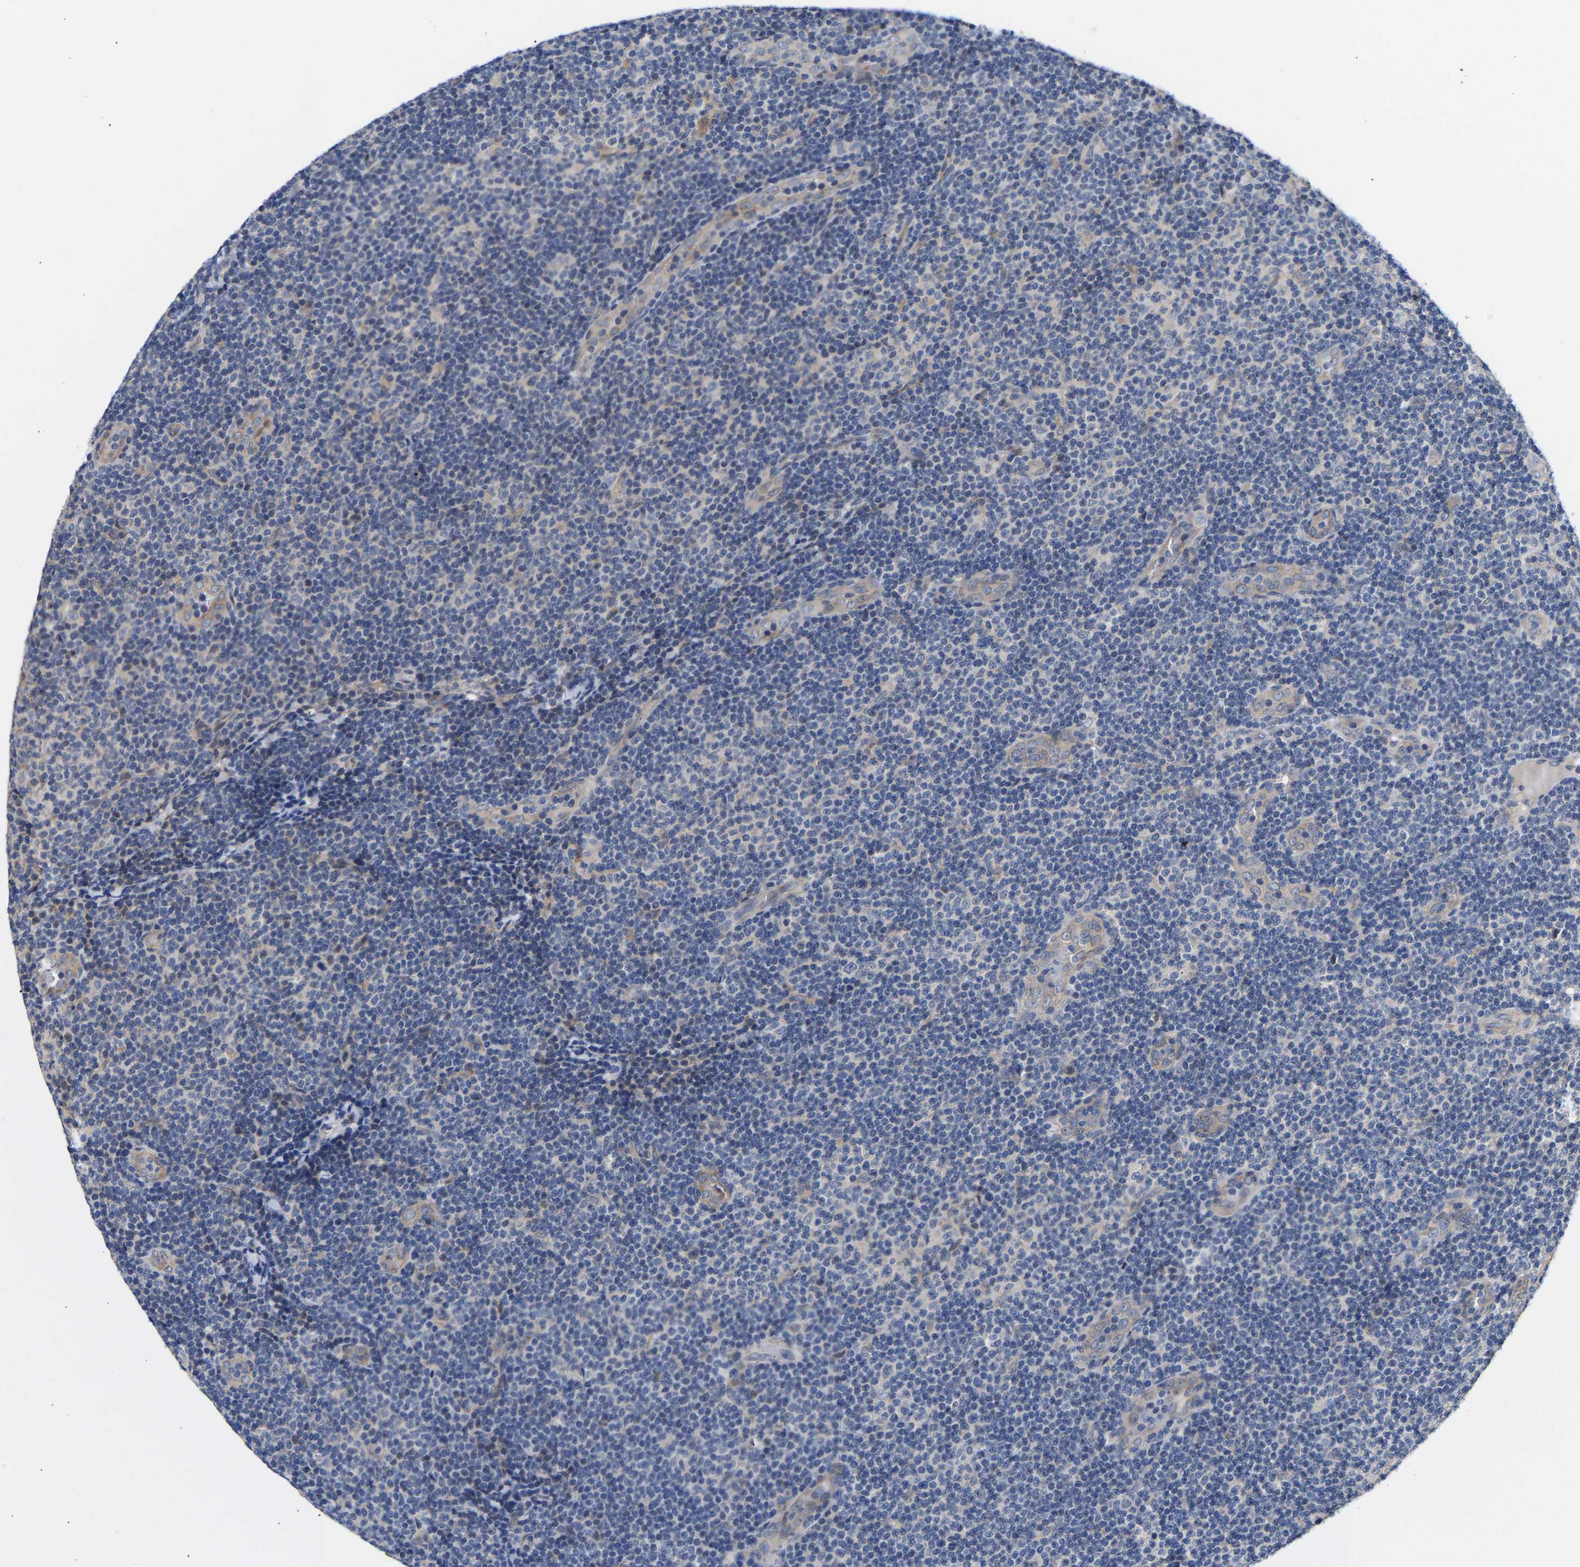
{"staining": {"intensity": "negative", "quantity": "none", "location": "none"}, "tissue": "lymphoma", "cell_type": "Tumor cells", "image_type": "cancer", "snomed": [{"axis": "morphology", "description": "Malignant lymphoma, non-Hodgkin's type, Low grade"}, {"axis": "topography", "description": "Lymph node"}], "caption": "Immunohistochemistry (IHC) of malignant lymphoma, non-Hodgkin's type (low-grade) reveals no staining in tumor cells.", "gene": "KASH5", "patient": {"sex": "male", "age": 83}}